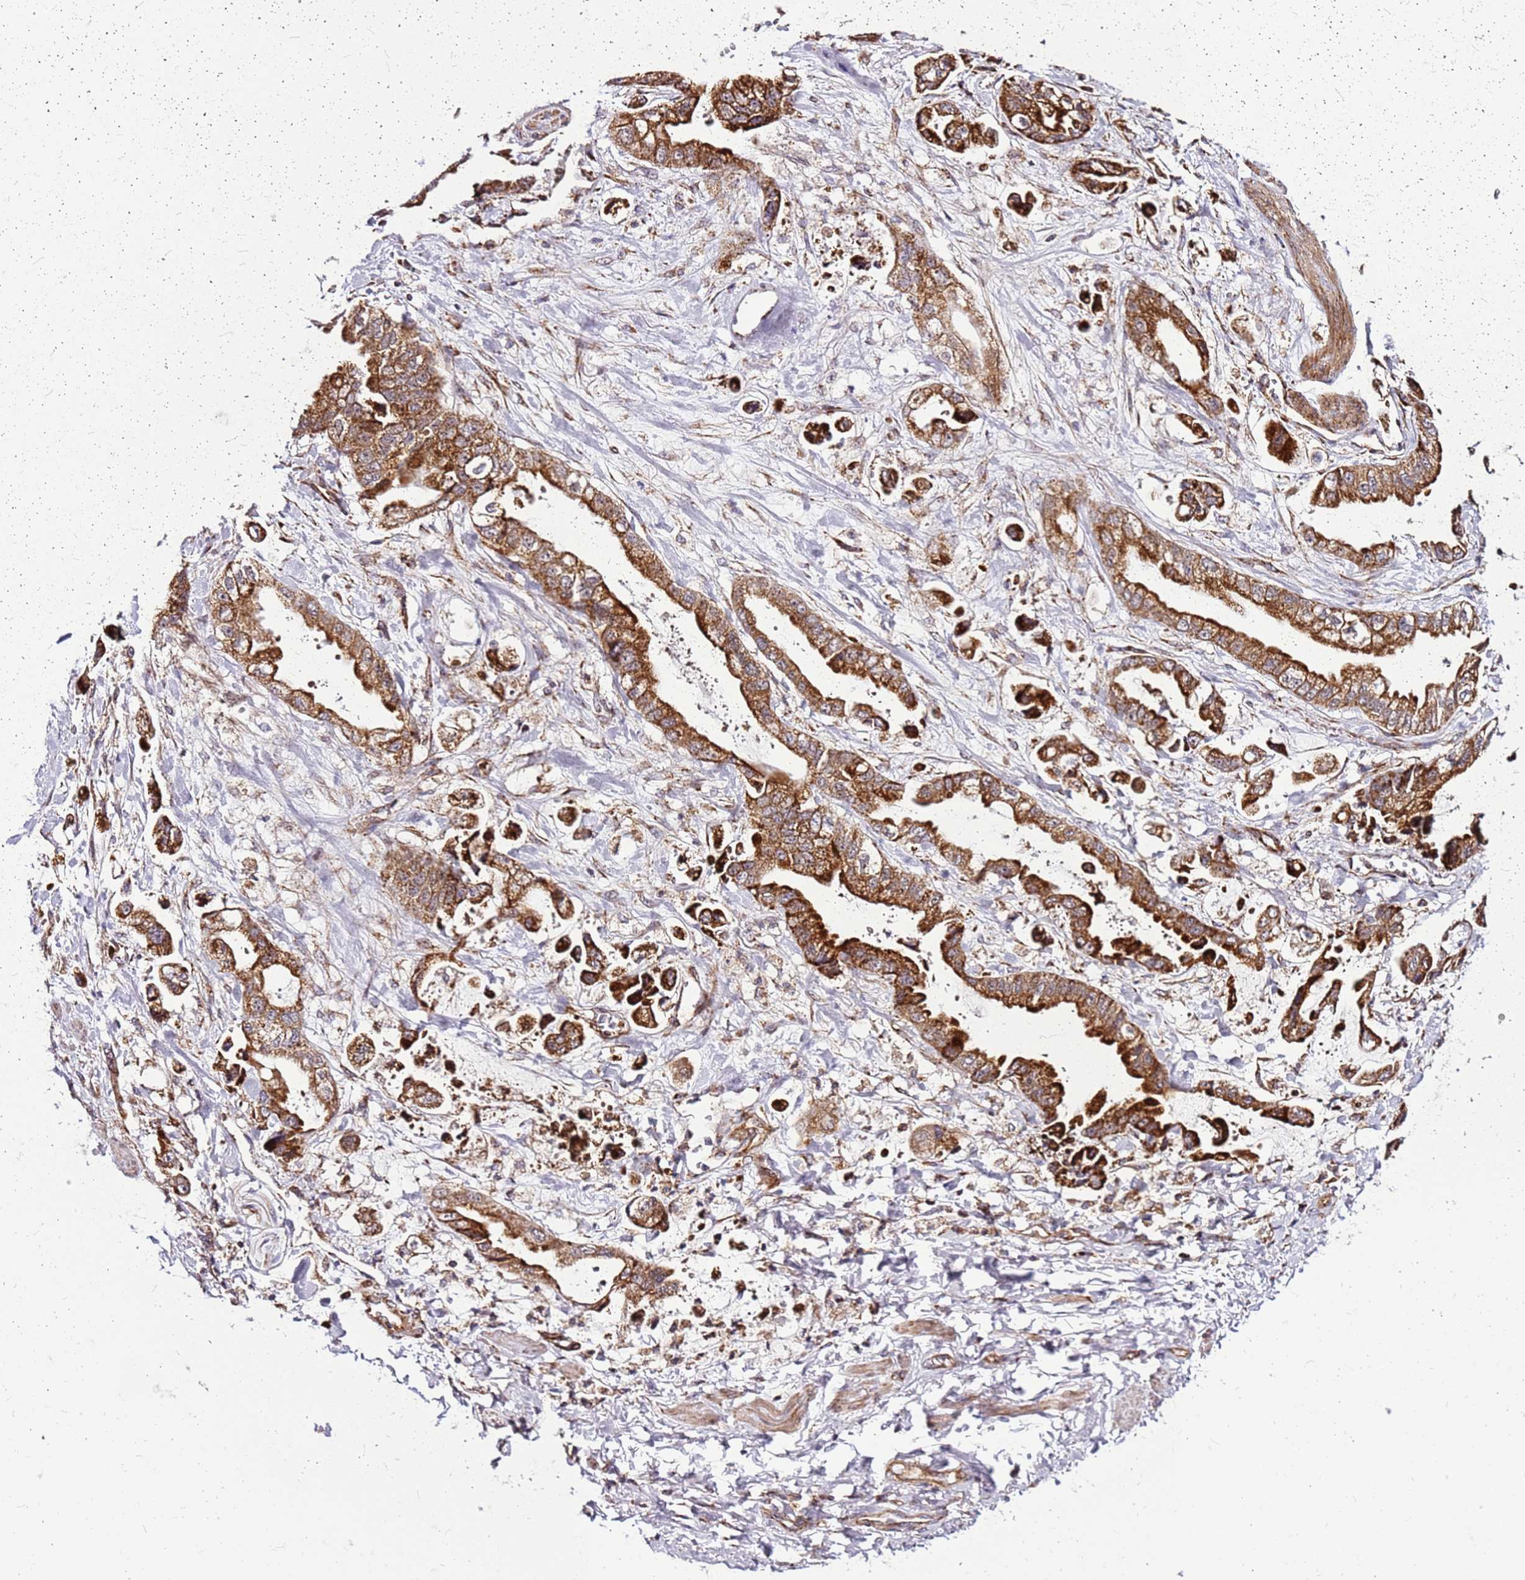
{"staining": {"intensity": "strong", "quantity": ">75%", "location": "cytoplasmic/membranous"}, "tissue": "stomach cancer", "cell_type": "Tumor cells", "image_type": "cancer", "snomed": [{"axis": "morphology", "description": "Adenocarcinoma, NOS"}, {"axis": "topography", "description": "Stomach"}], "caption": "Approximately >75% of tumor cells in human stomach cancer display strong cytoplasmic/membranous protein positivity as visualized by brown immunohistochemical staining.", "gene": "OR51T1", "patient": {"sex": "male", "age": 62}}